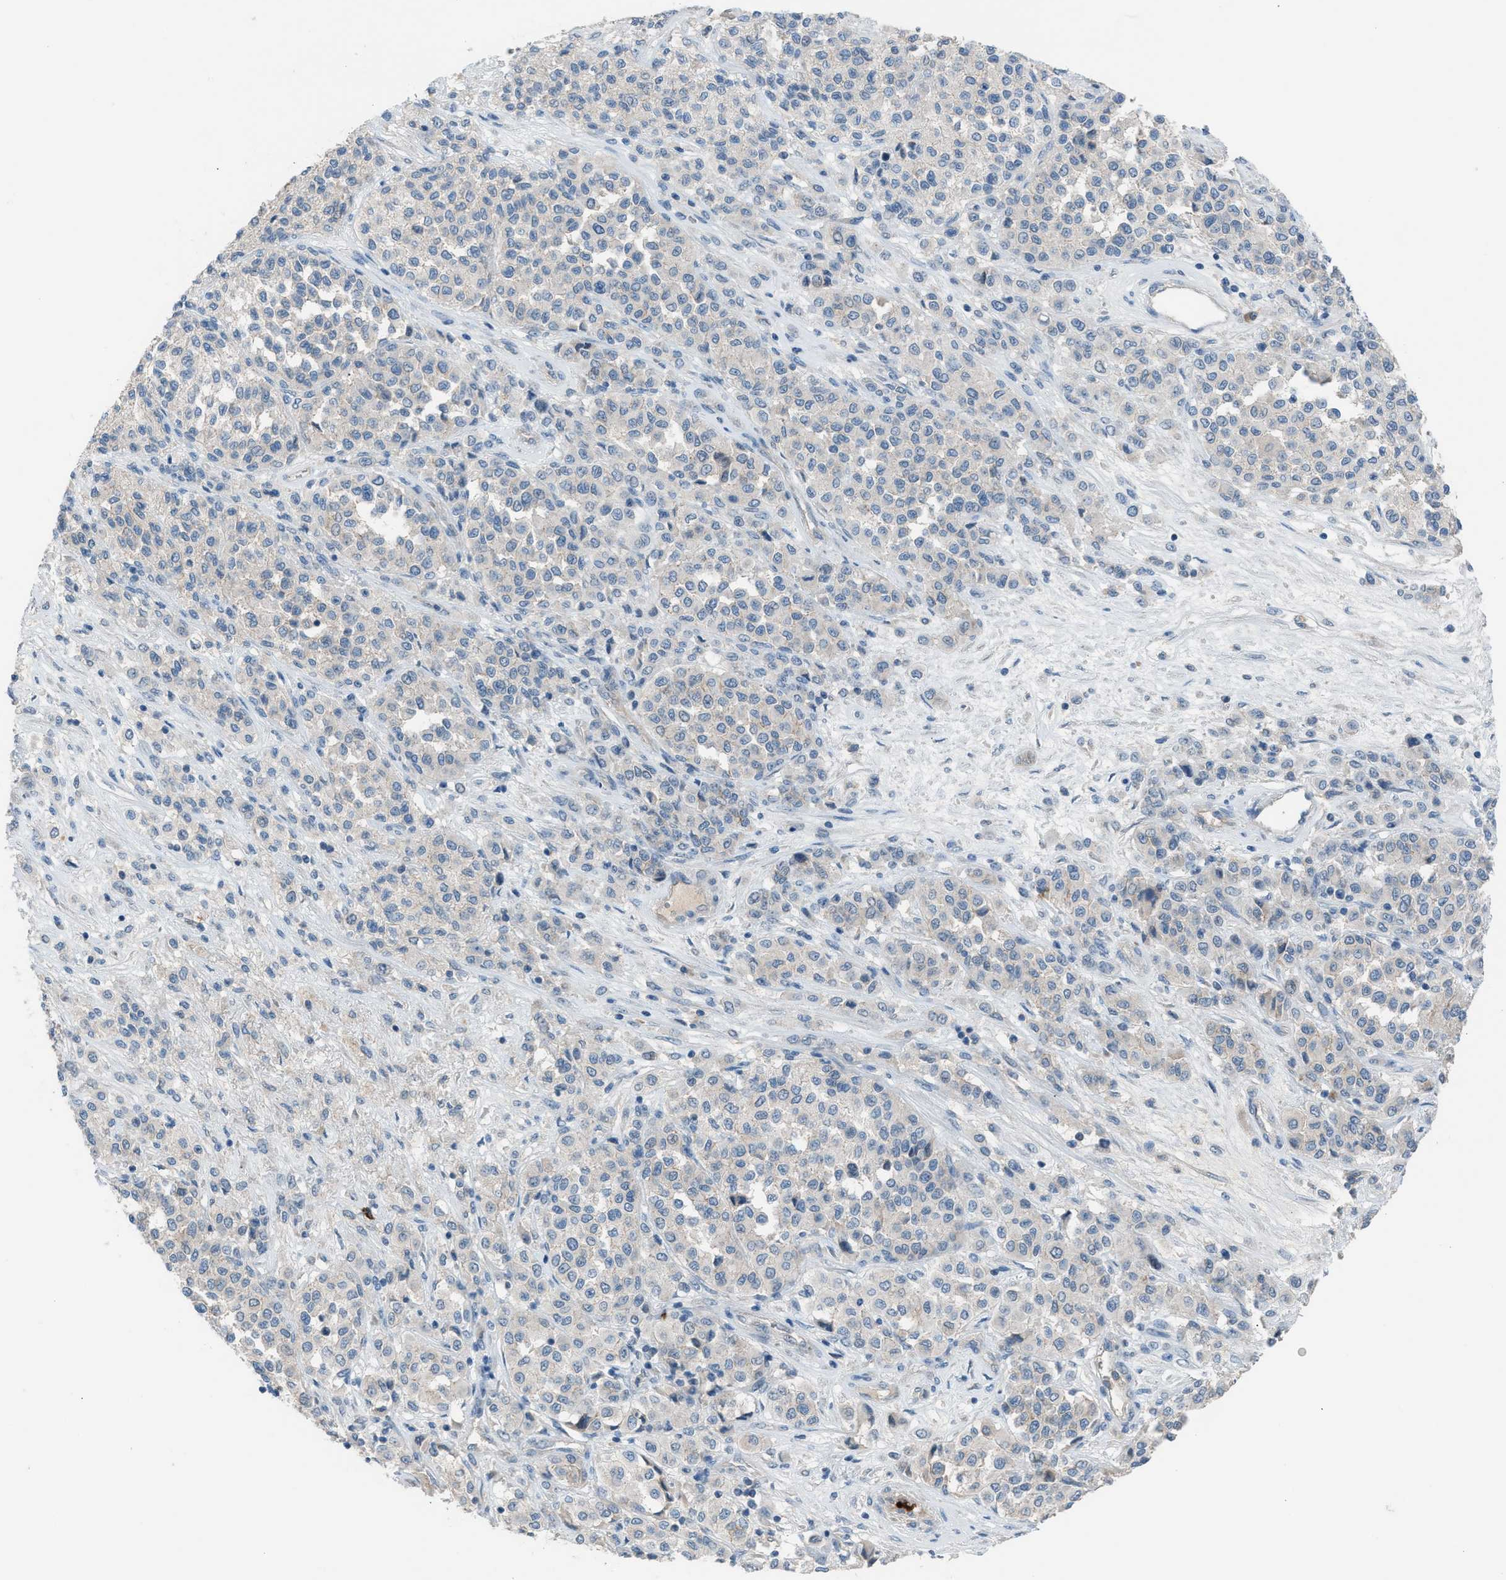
{"staining": {"intensity": "negative", "quantity": "none", "location": "none"}, "tissue": "melanoma", "cell_type": "Tumor cells", "image_type": "cancer", "snomed": [{"axis": "morphology", "description": "Malignant melanoma, Metastatic site"}, {"axis": "topography", "description": "Pancreas"}], "caption": "A micrograph of malignant melanoma (metastatic site) stained for a protein shows no brown staining in tumor cells.", "gene": "CFAP77", "patient": {"sex": "female", "age": 30}}